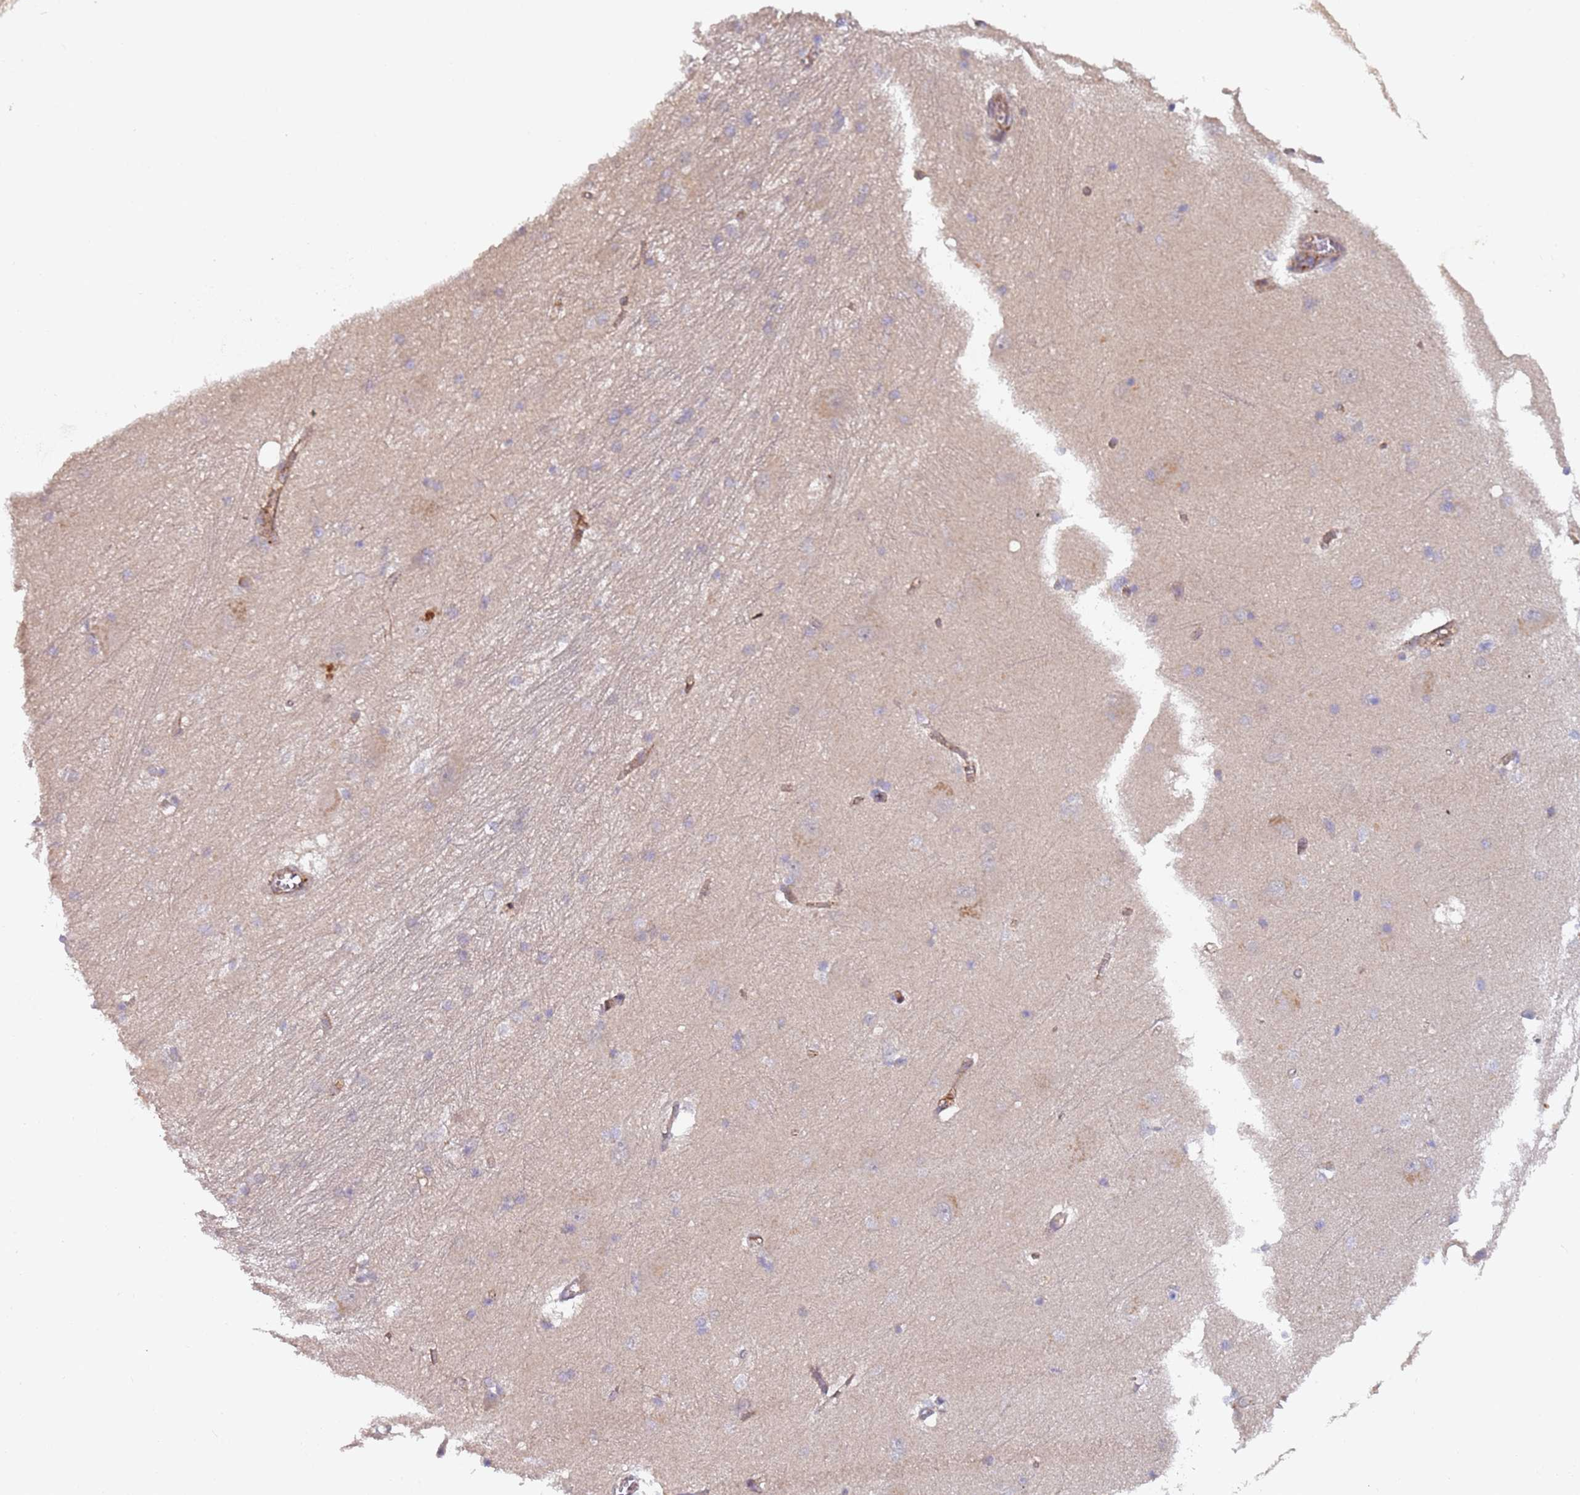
{"staining": {"intensity": "negative", "quantity": "none", "location": "none"}, "tissue": "caudate", "cell_type": "Glial cells", "image_type": "normal", "snomed": [{"axis": "morphology", "description": "Normal tissue, NOS"}, {"axis": "topography", "description": "Lateral ventricle wall"}], "caption": "DAB immunohistochemical staining of benign caudate exhibits no significant staining in glial cells.", "gene": "KANSL1L", "patient": {"sex": "male", "age": 37}}